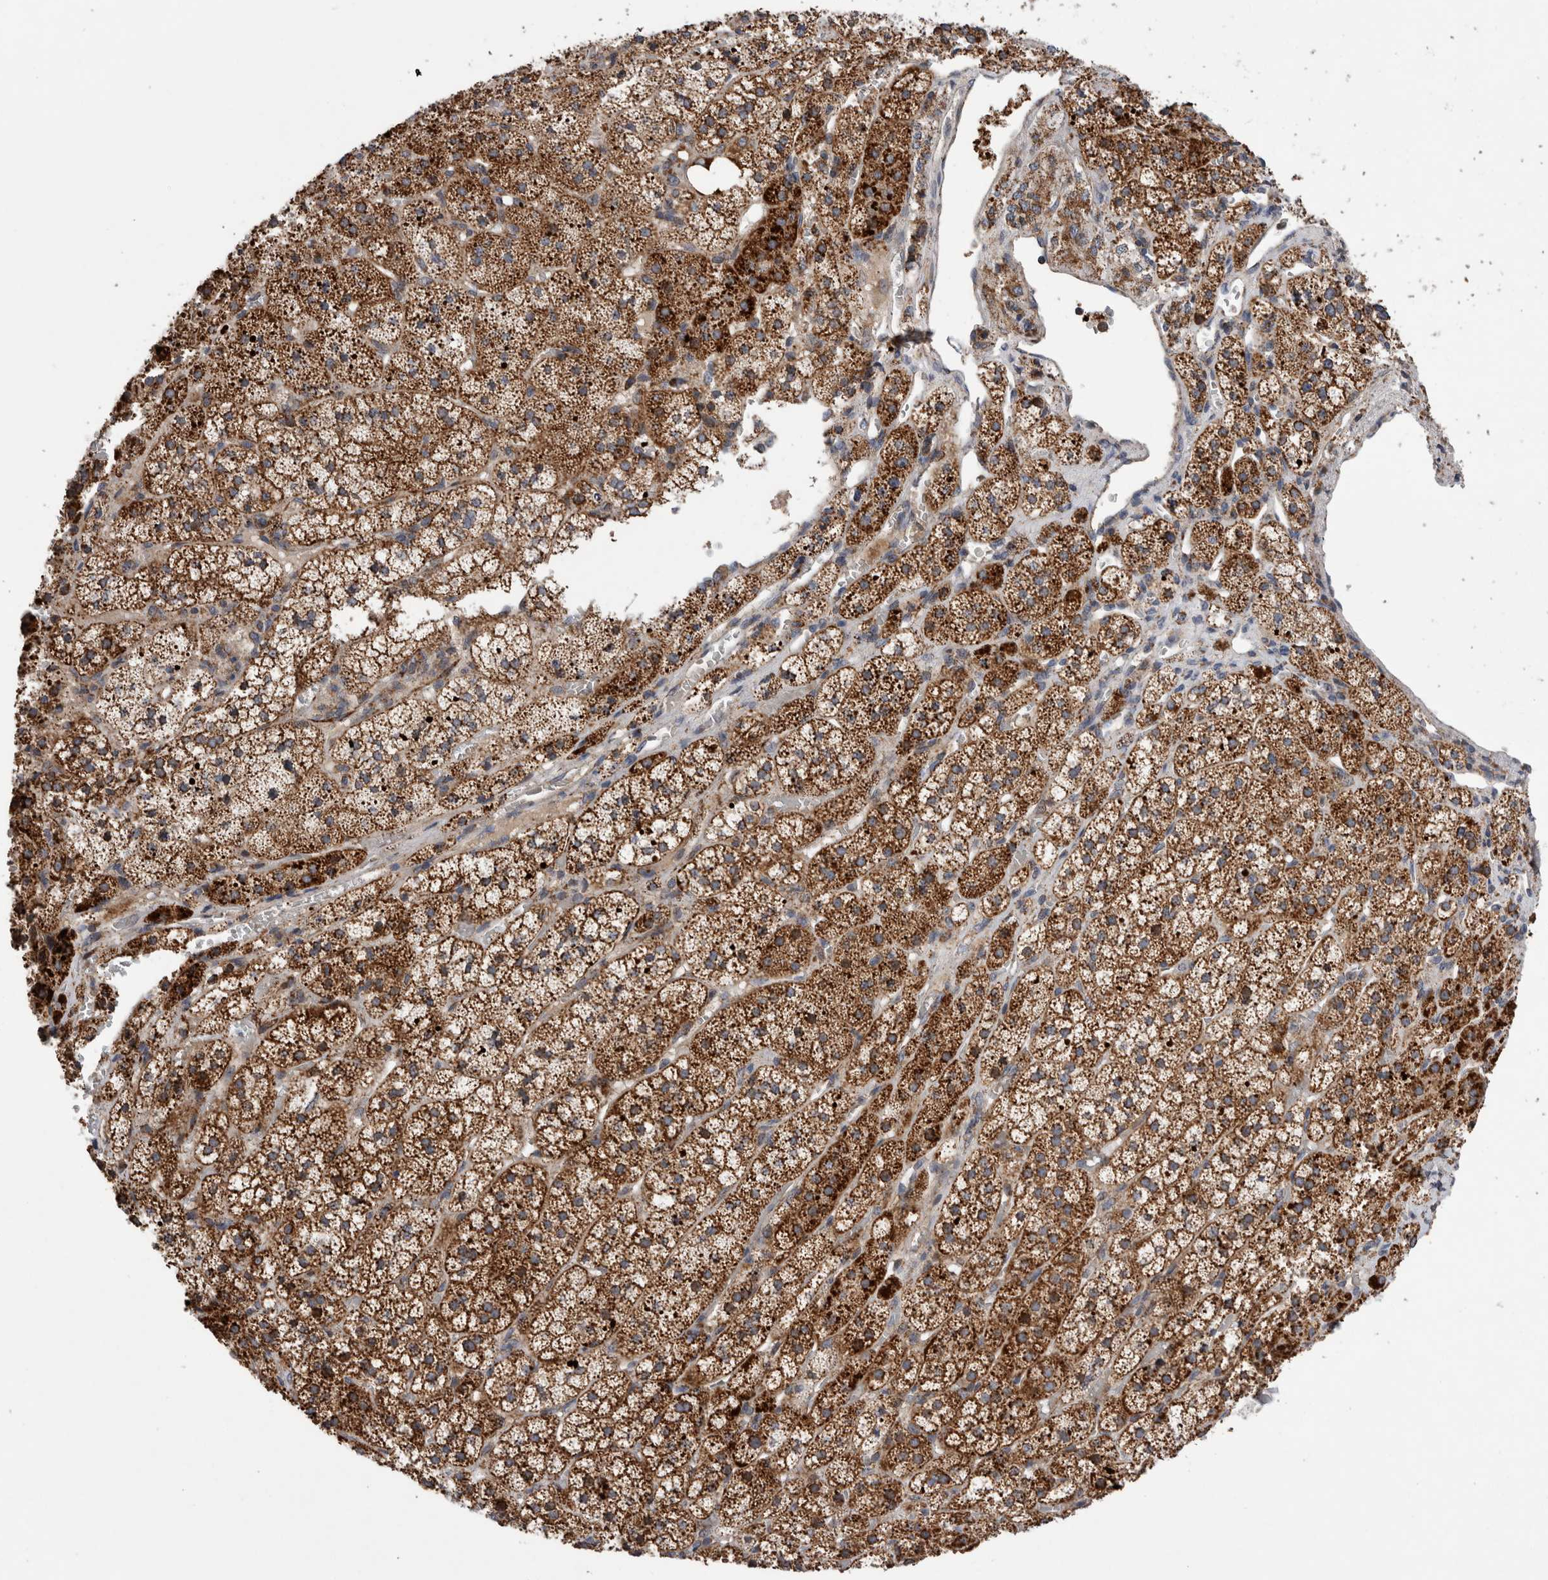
{"staining": {"intensity": "strong", "quantity": ">75%", "location": "cytoplasmic/membranous"}, "tissue": "adrenal gland", "cell_type": "Glandular cells", "image_type": "normal", "snomed": [{"axis": "morphology", "description": "Normal tissue, NOS"}, {"axis": "topography", "description": "Adrenal gland"}], "caption": "Protein positivity by IHC displays strong cytoplasmic/membranous positivity in about >75% of glandular cells in unremarkable adrenal gland.", "gene": "KIF21B", "patient": {"sex": "female", "age": 44}}